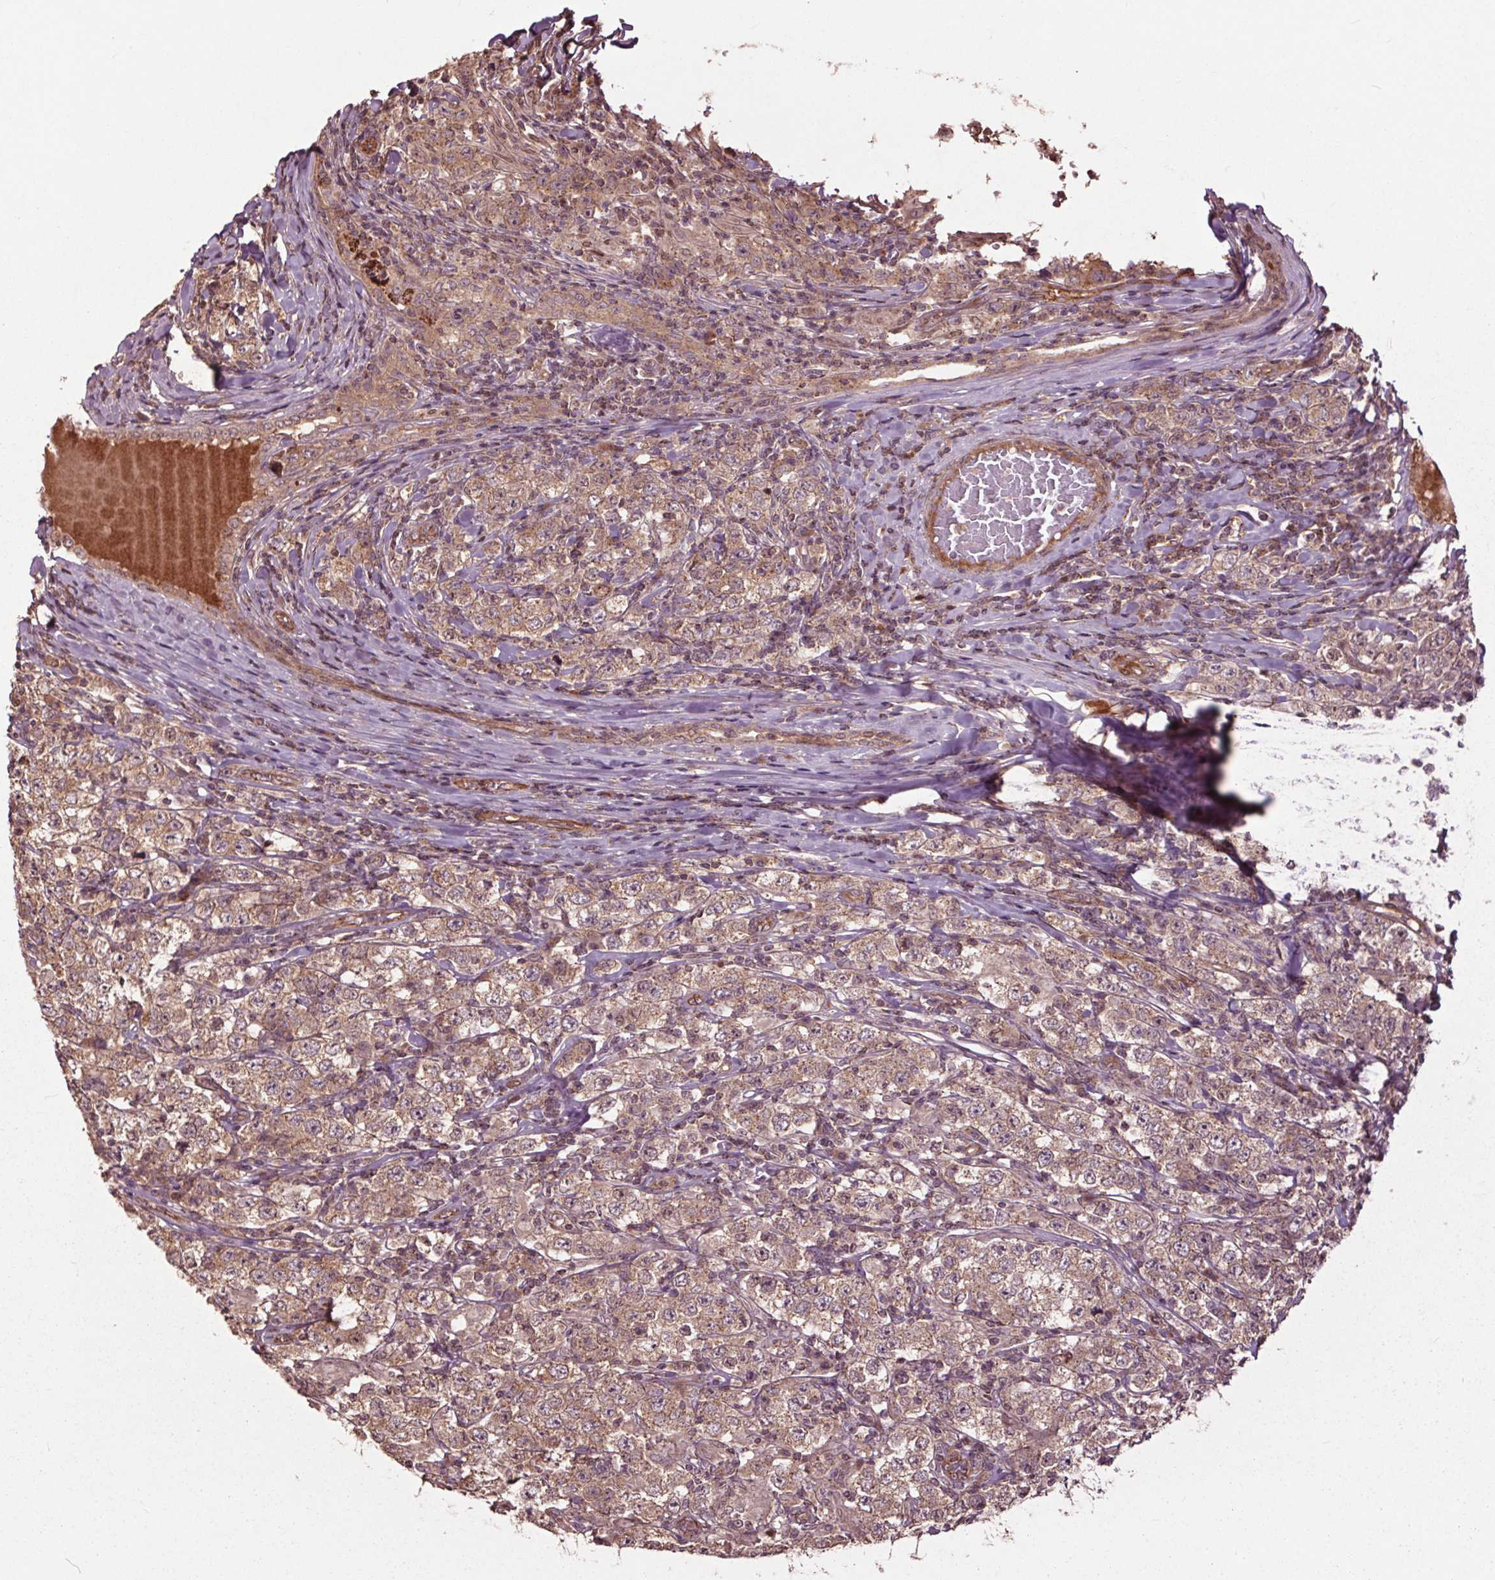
{"staining": {"intensity": "moderate", "quantity": ">75%", "location": "cytoplasmic/membranous,nuclear"}, "tissue": "testis cancer", "cell_type": "Tumor cells", "image_type": "cancer", "snomed": [{"axis": "morphology", "description": "Seminoma, NOS"}, {"axis": "morphology", "description": "Carcinoma, Embryonal, NOS"}, {"axis": "topography", "description": "Testis"}], "caption": "Brown immunohistochemical staining in seminoma (testis) shows moderate cytoplasmic/membranous and nuclear expression in about >75% of tumor cells.", "gene": "CEP95", "patient": {"sex": "male", "age": 41}}